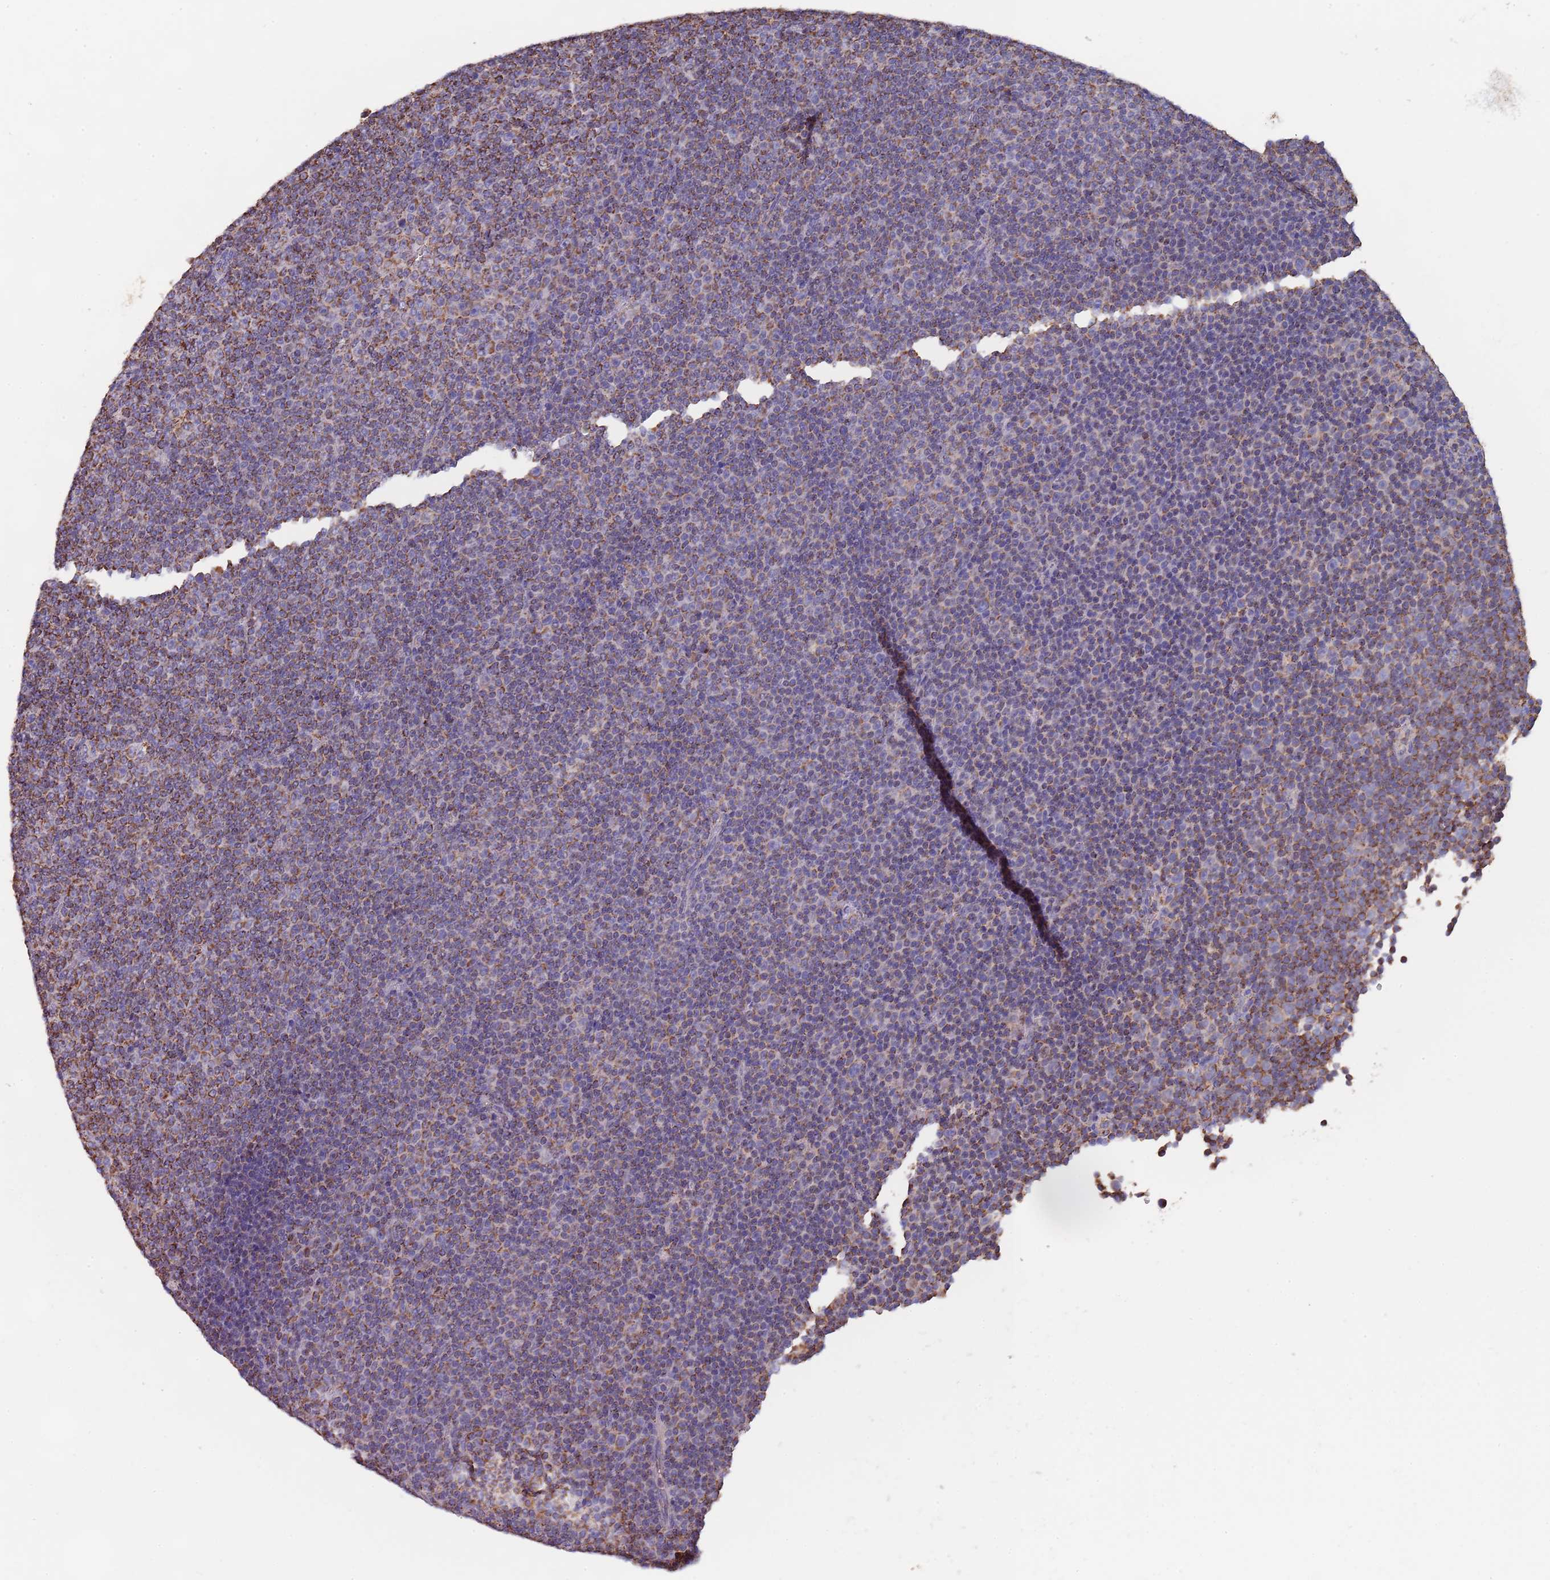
{"staining": {"intensity": "moderate", "quantity": "25%-75%", "location": "cytoplasmic/membranous"}, "tissue": "lymphoma", "cell_type": "Tumor cells", "image_type": "cancer", "snomed": [{"axis": "morphology", "description": "Malignant lymphoma, non-Hodgkin's type, Low grade"}, {"axis": "topography", "description": "Lymph node"}], "caption": "This micrograph reveals immunohistochemistry (IHC) staining of human malignant lymphoma, non-Hodgkin's type (low-grade), with medium moderate cytoplasmic/membranous positivity in approximately 25%-75% of tumor cells.", "gene": "PGP", "patient": {"sex": "female", "age": 67}}